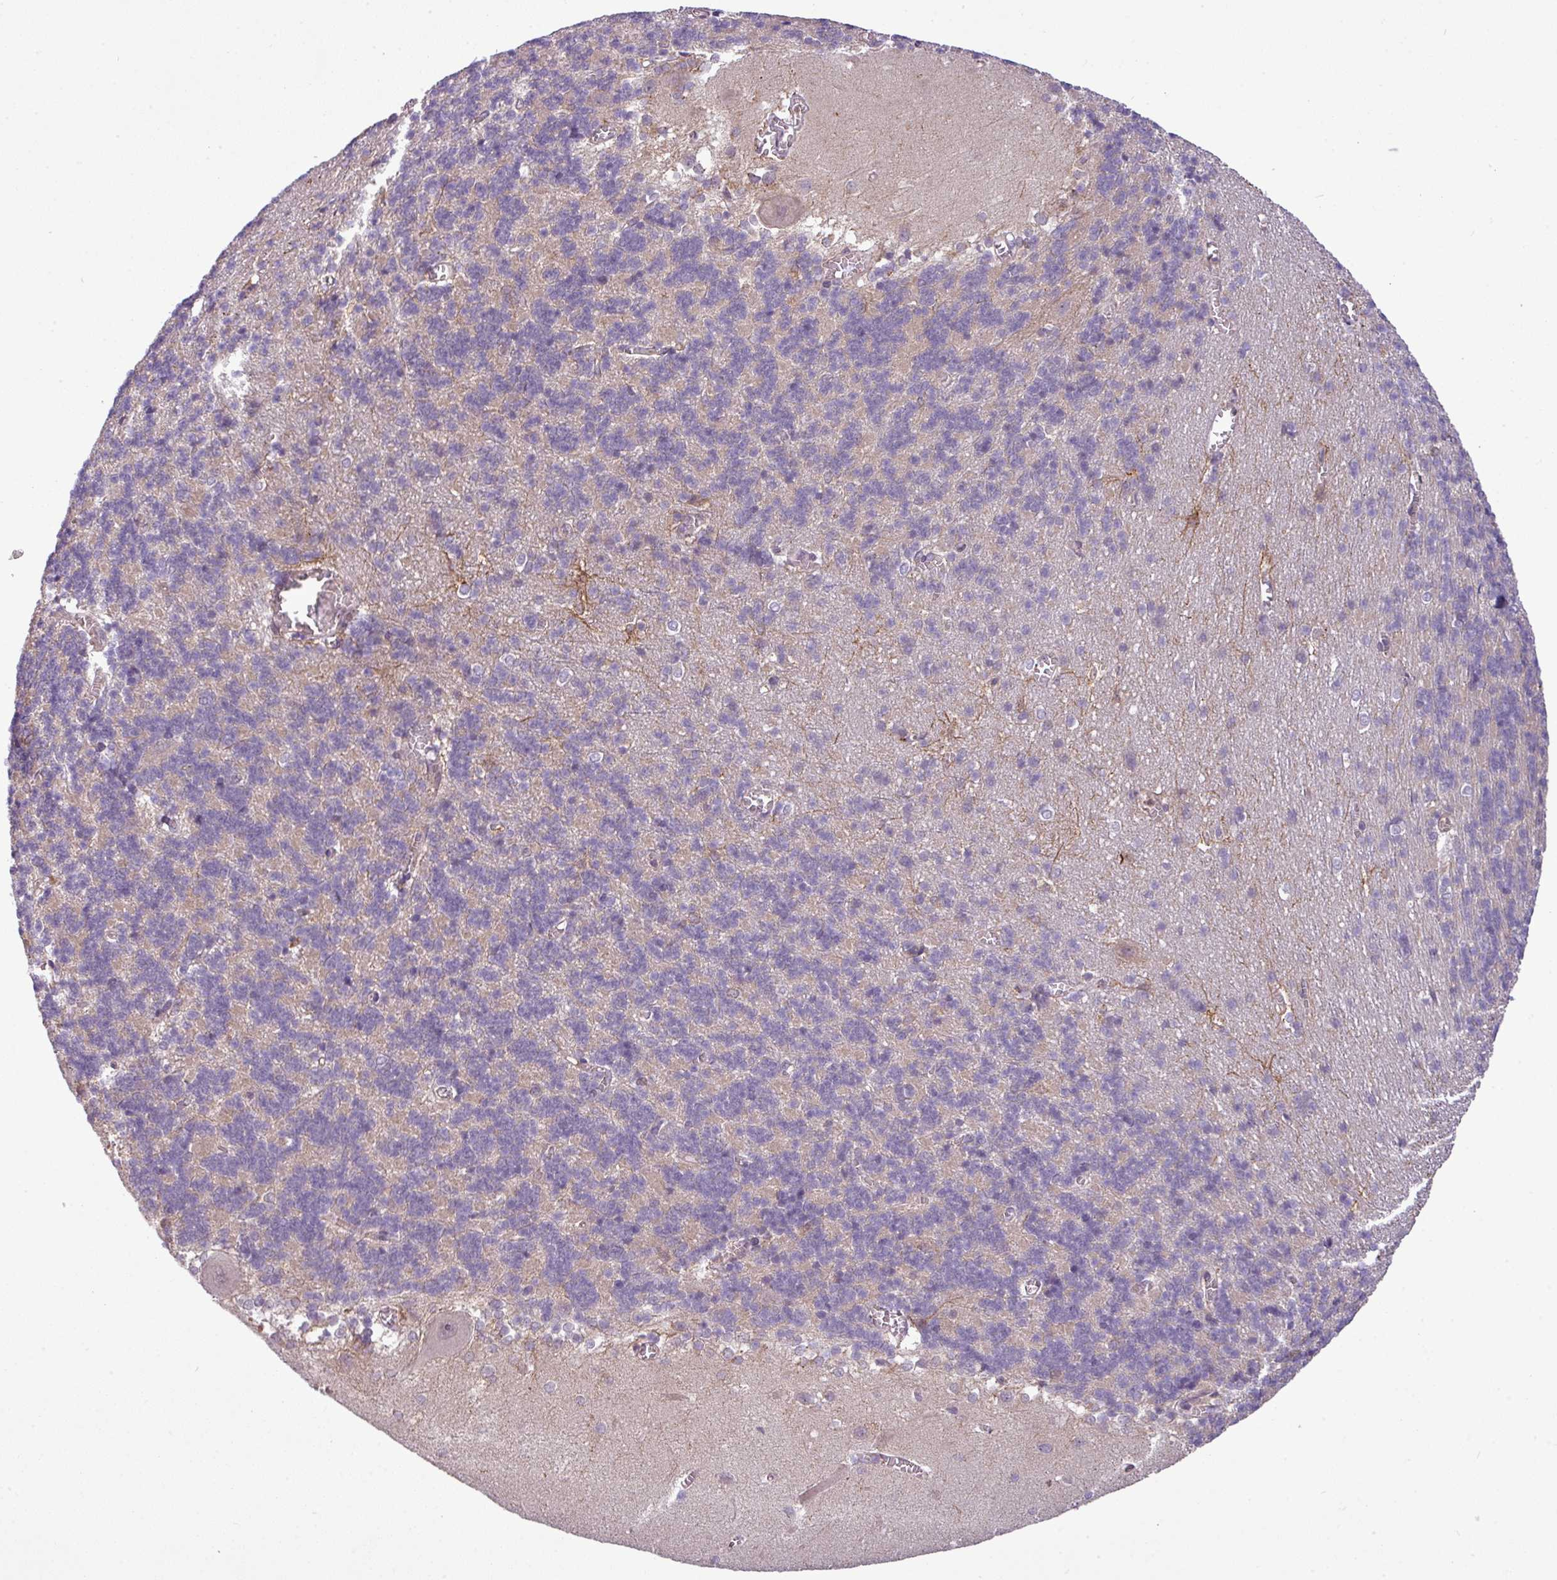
{"staining": {"intensity": "negative", "quantity": "none", "location": "none"}, "tissue": "cerebellum", "cell_type": "Cells in granular layer", "image_type": "normal", "snomed": [{"axis": "morphology", "description": "Normal tissue, NOS"}, {"axis": "topography", "description": "Cerebellum"}], "caption": "Immunohistochemistry (IHC) of benign cerebellum reveals no positivity in cells in granular layer.", "gene": "ZNF35", "patient": {"sex": "male", "age": 37}}